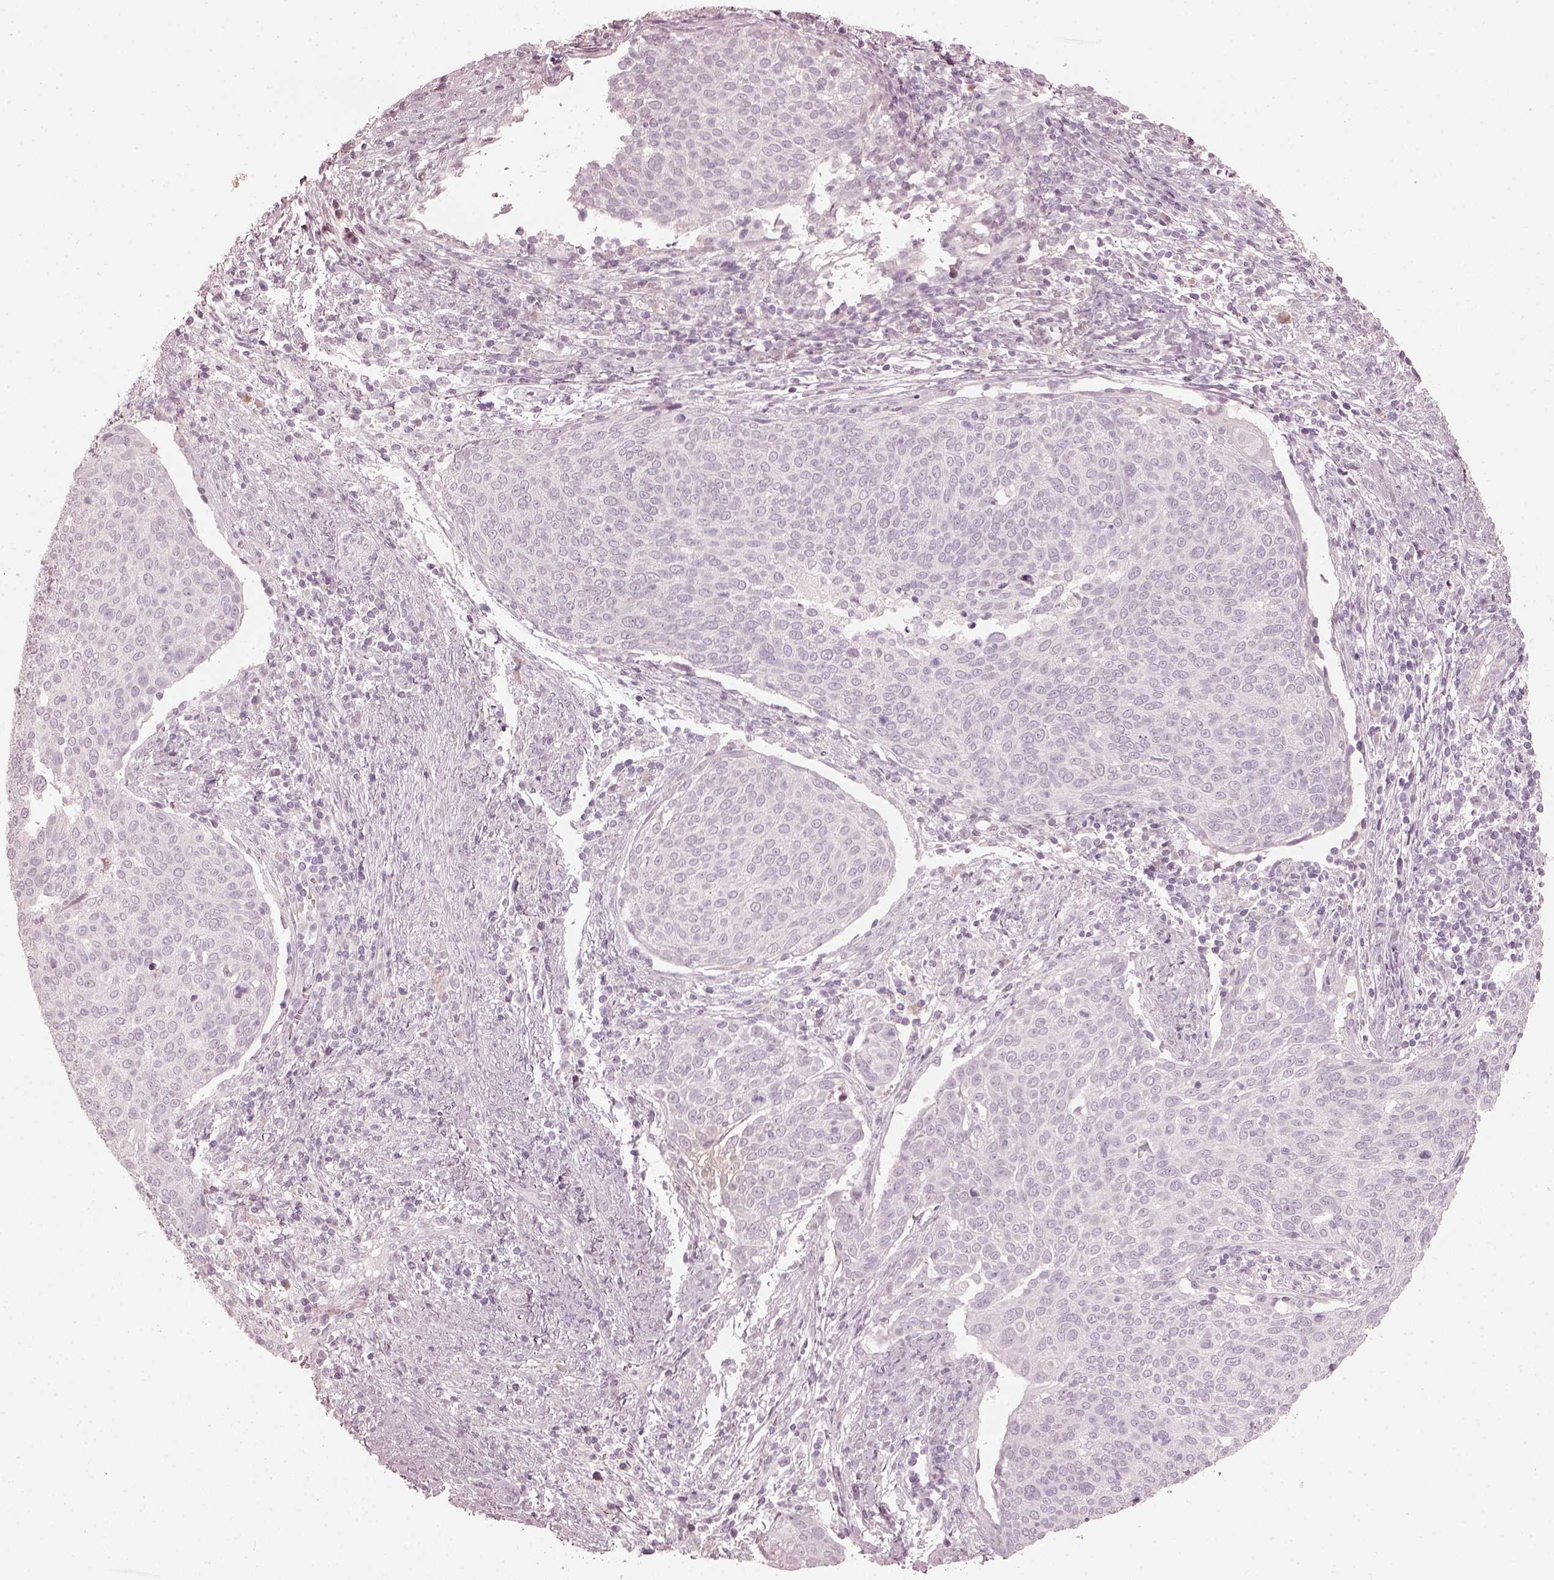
{"staining": {"intensity": "negative", "quantity": "none", "location": "none"}, "tissue": "cervical cancer", "cell_type": "Tumor cells", "image_type": "cancer", "snomed": [{"axis": "morphology", "description": "Squamous cell carcinoma, NOS"}, {"axis": "topography", "description": "Cervix"}], "caption": "An image of human cervical cancer is negative for staining in tumor cells.", "gene": "OPTC", "patient": {"sex": "female", "age": 39}}